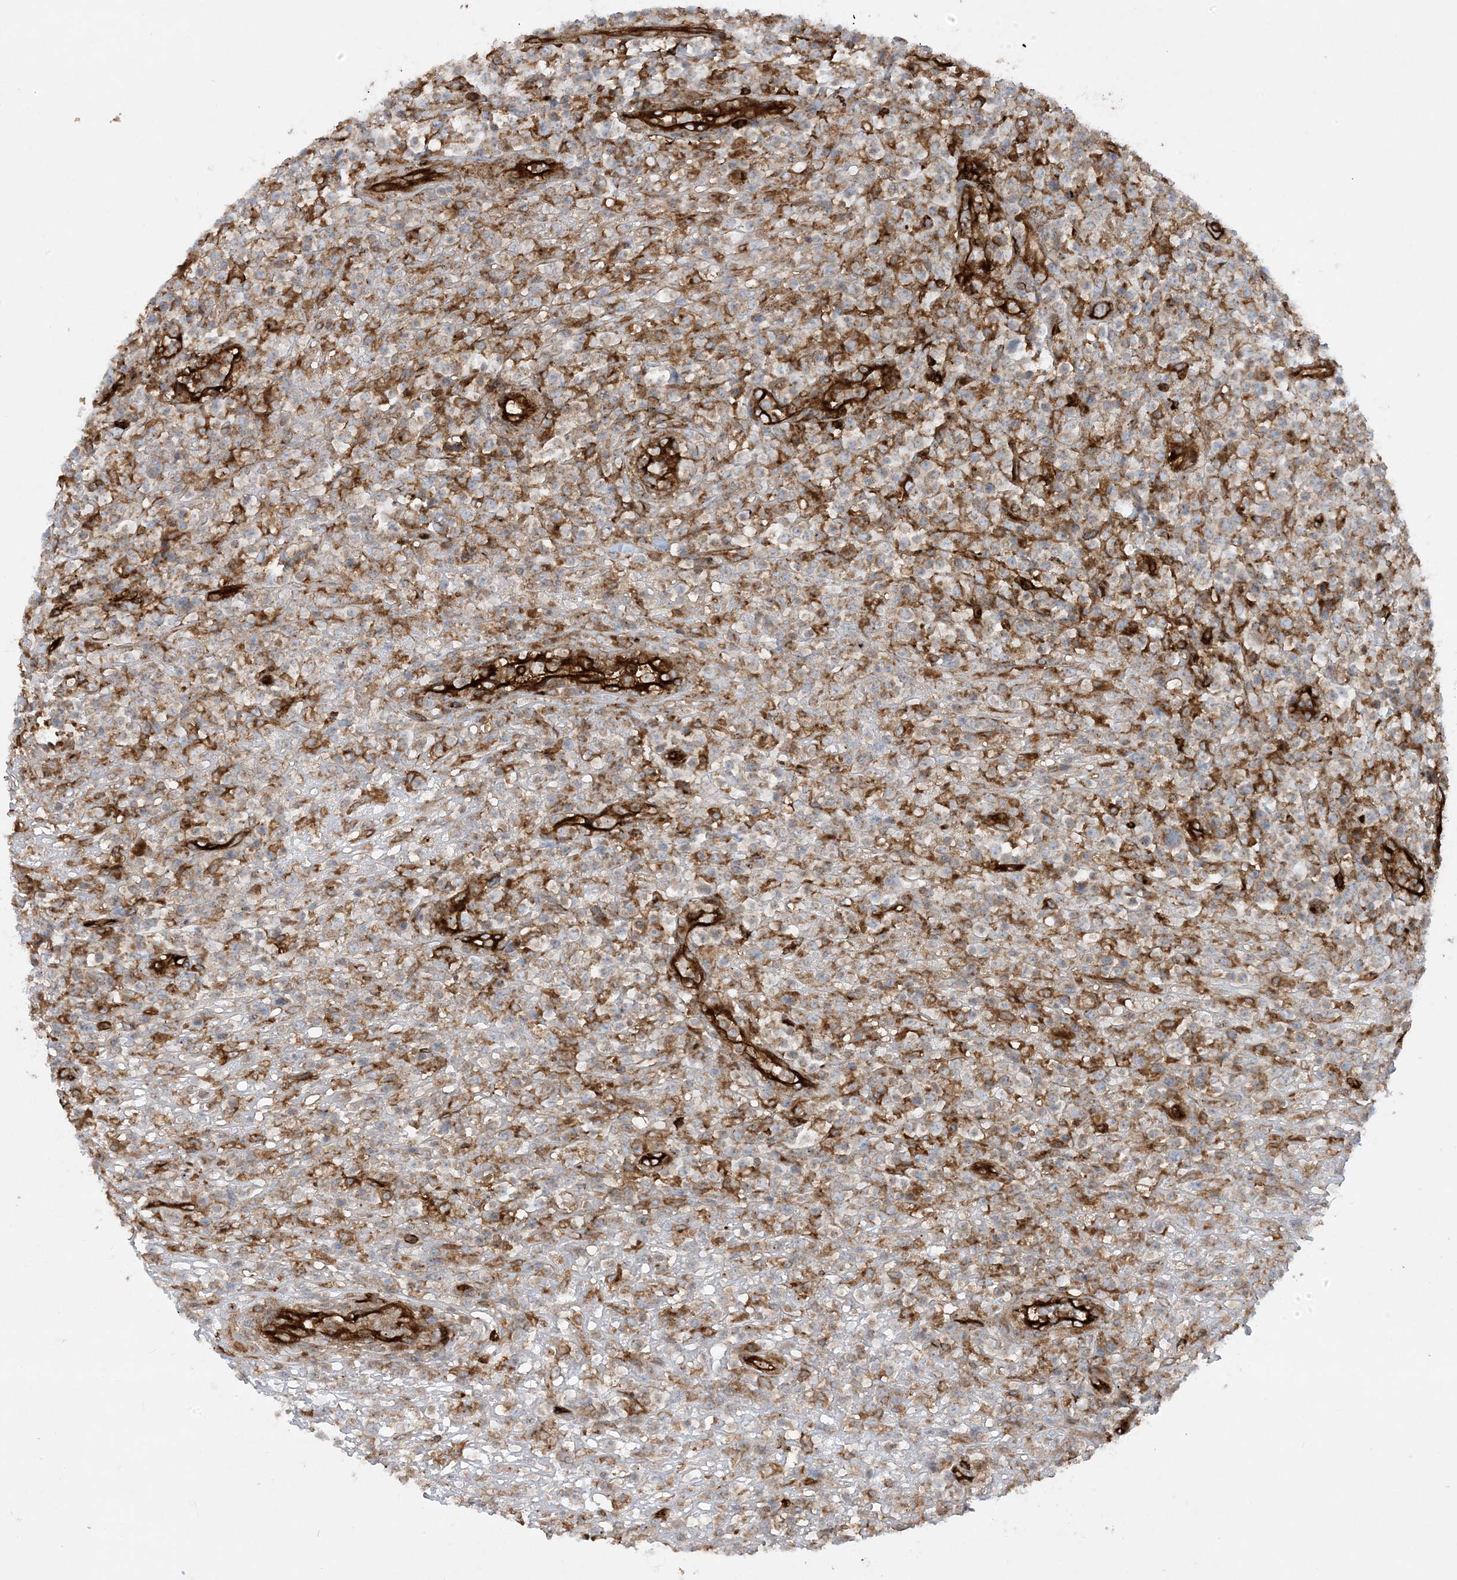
{"staining": {"intensity": "weak", "quantity": "25%-75%", "location": "cytoplasmic/membranous"}, "tissue": "lymphoma", "cell_type": "Tumor cells", "image_type": "cancer", "snomed": [{"axis": "morphology", "description": "Malignant lymphoma, non-Hodgkin's type, High grade"}, {"axis": "topography", "description": "Colon"}], "caption": "Lymphoma tissue displays weak cytoplasmic/membranous staining in approximately 25%-75% of tumor cells Using DAB (3,3'-diaminobenzidine) (brown) and hematoxylin (blue) stains, captured at high magnification using brightfield microscopy.", "gene": "HLA-E", "patient": {"sex": "female", "age": 53}}